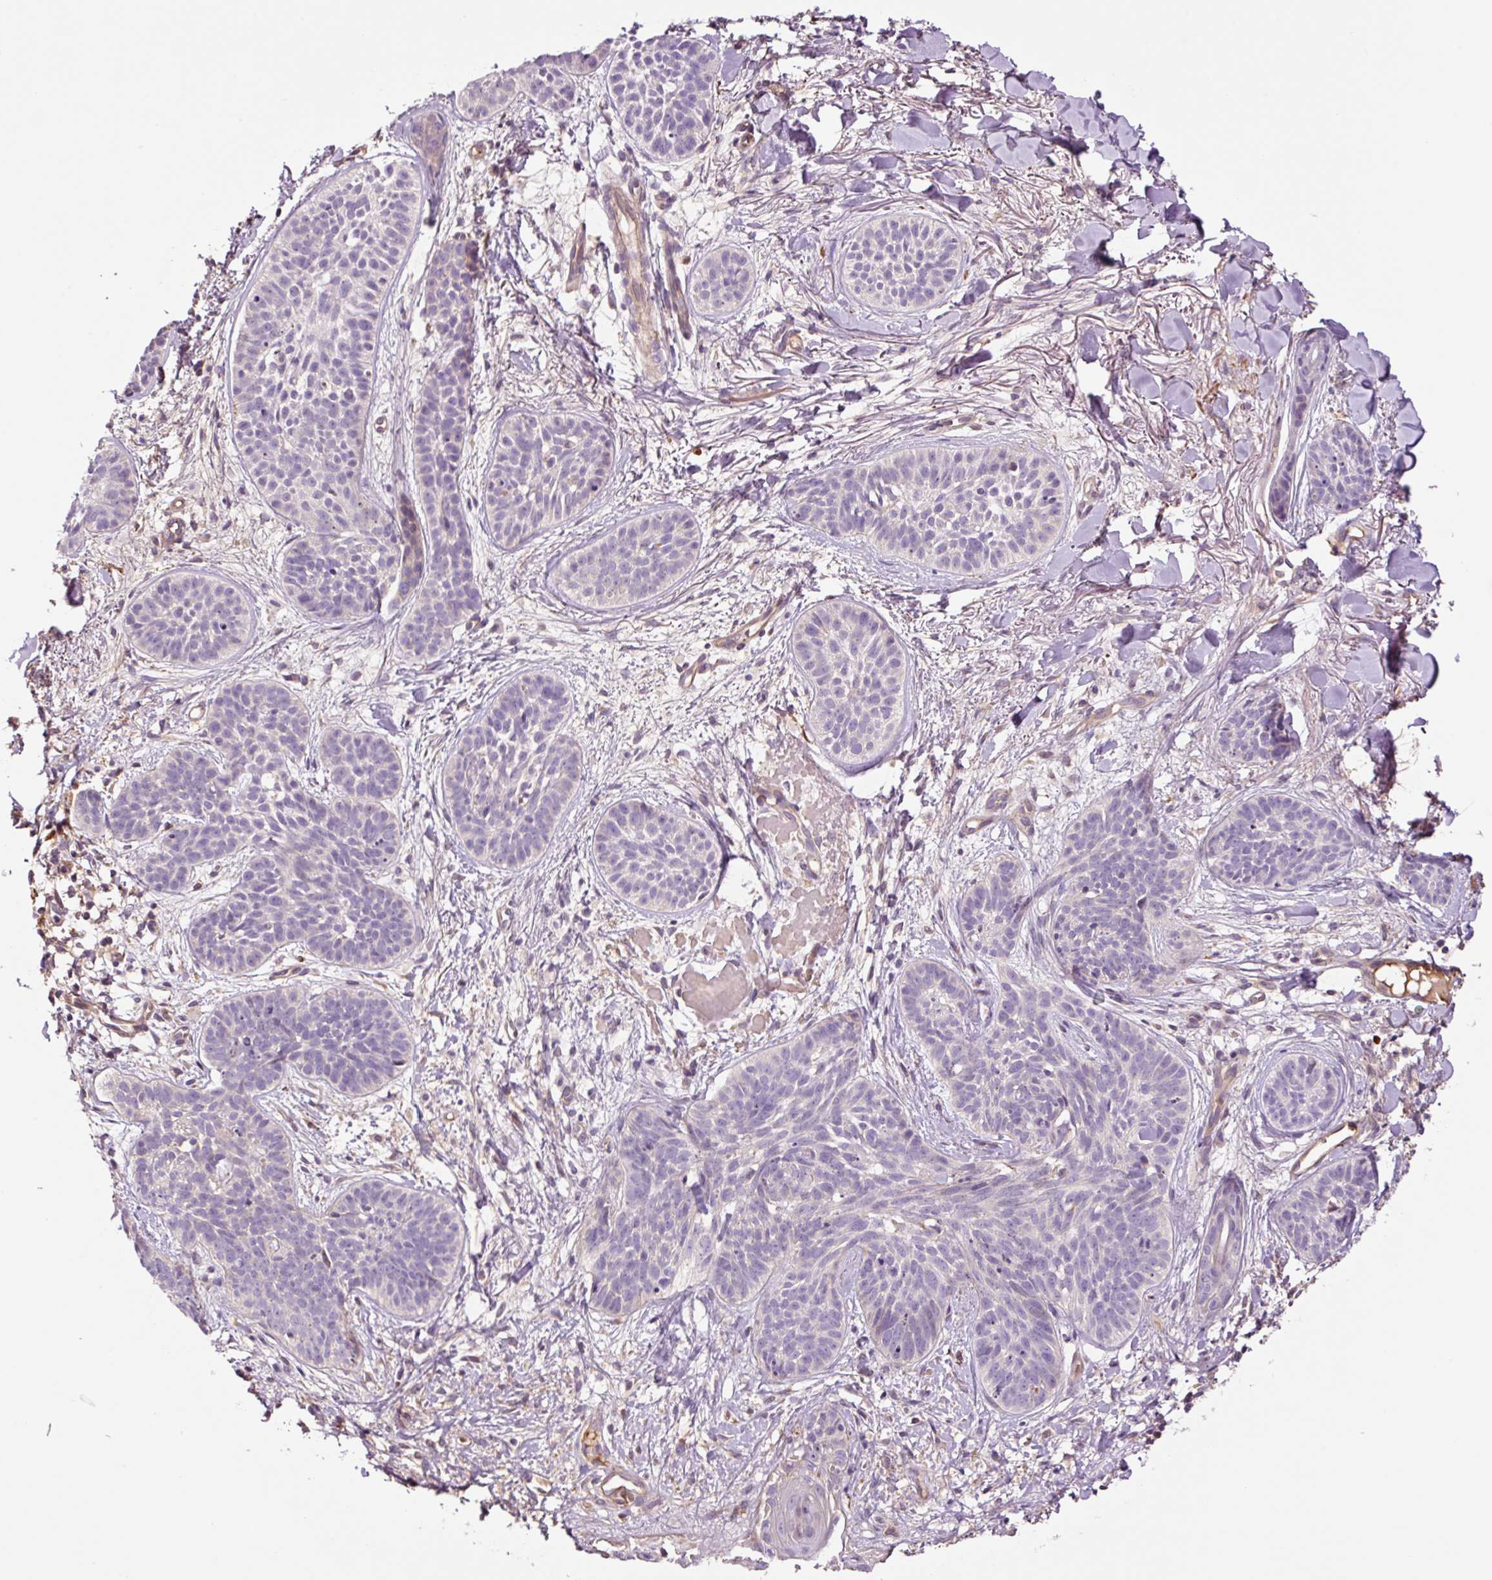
{"staining": {"intensity": "negative", "quantity": "none", "location": "none"}, "tissue": "skin cancer", "cell_type": "Tumor cells", "image_type": "cancer", "snomed": [{"axis": "morphology", "description": "Basal cell carcinoma"}, {"axis": "topography", "description": "Skin"}], "caption": "High power microscopy histopathology image of an immunohistochemistry (IHC) photomicrograph of skin cancer, revealing no significant staining in tumor cells.", "gene": "TMEM235", "patient": {"sex": "male", "age": 52}}